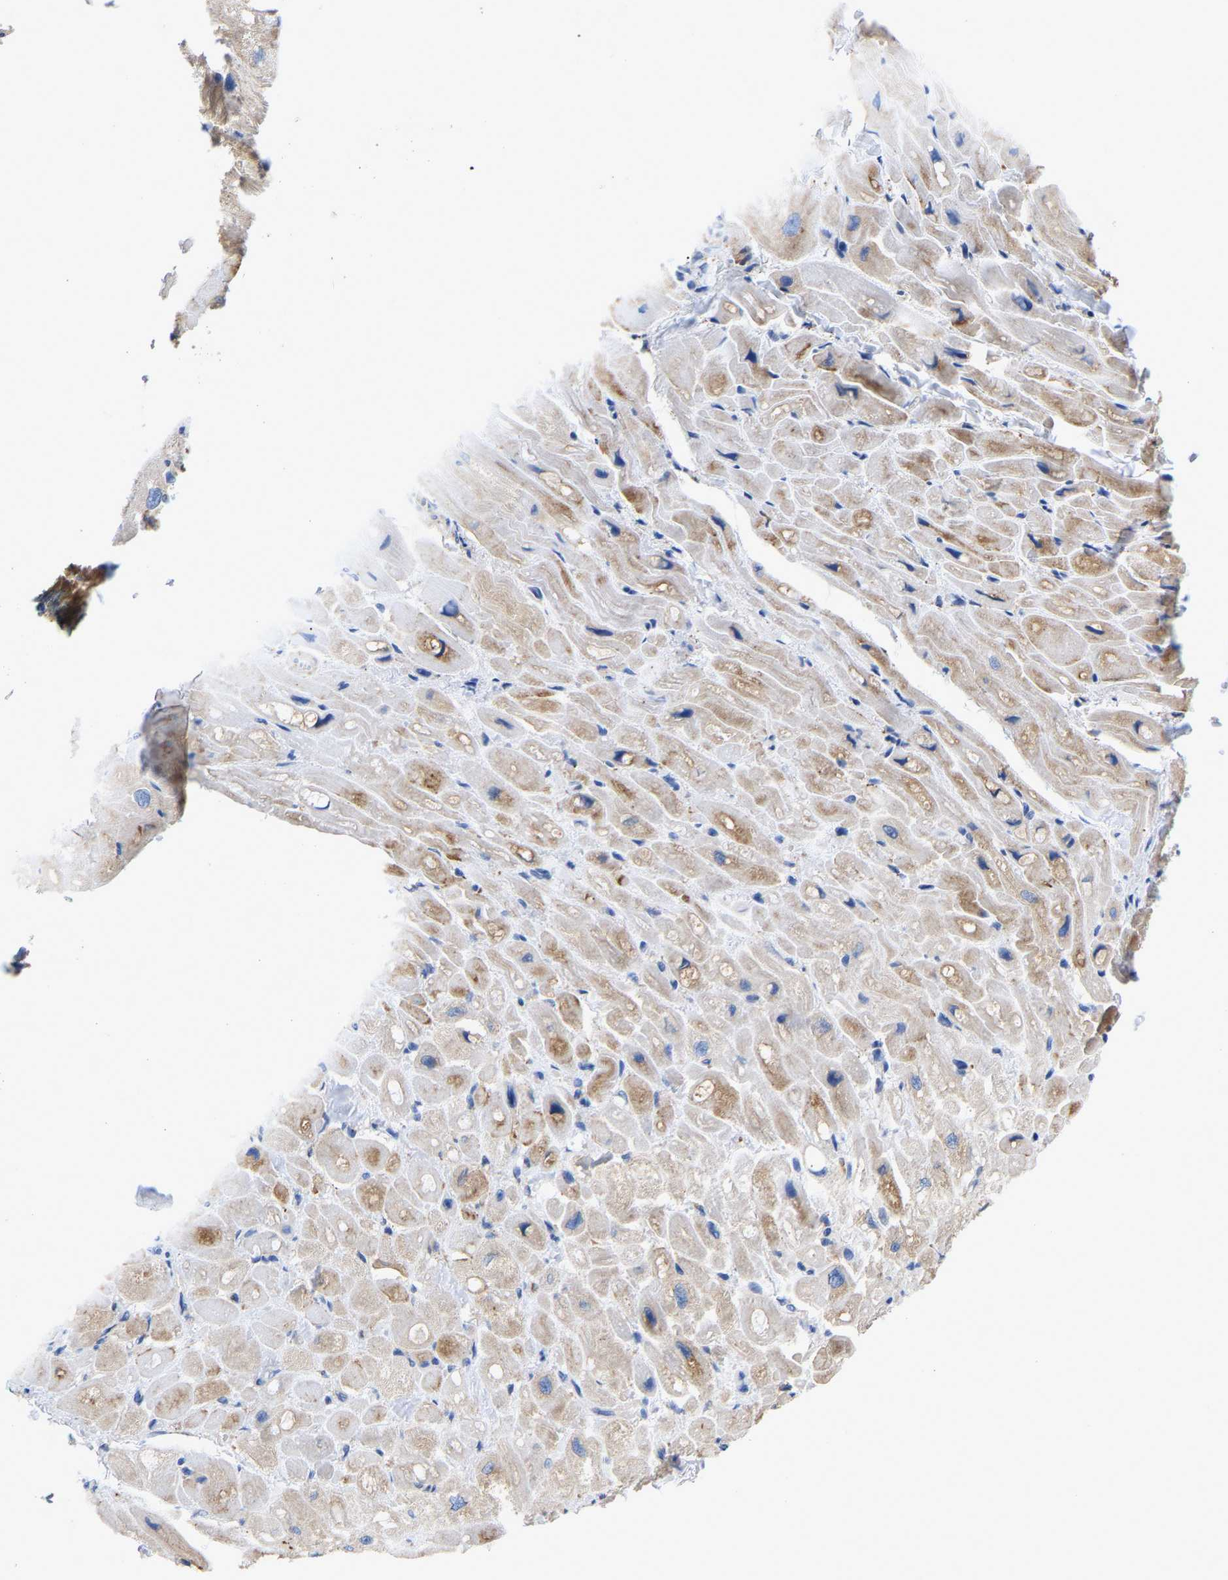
{"staining": {"intensity": "moderate", "quantity": "25%-75%", "location": "cytoplasmic/membranous"}, "tissue": "heart muscle", "cell_type": "Cardiomyocytes", "image_type": "normal", "snomed": [{"axis": "morphology", "description": "Normal tissue, NOS"}, {"axis": "topography", "description": "Heart"}], "caption": "Immunohistochemistry staining of benign heart muscle, which shows medium levels of moderate cytoplasmic/membranous positivity in about 25%-75% of cardiomyocytes indicating moderate cytoplasmic/membranous protein expression. The staining was performed using DAB (brown) for protein detection and nuclei were counterstained in hematoxylin (blue).", "gene": "P4HB", "patient": {"sex": "male", "age": 49}}